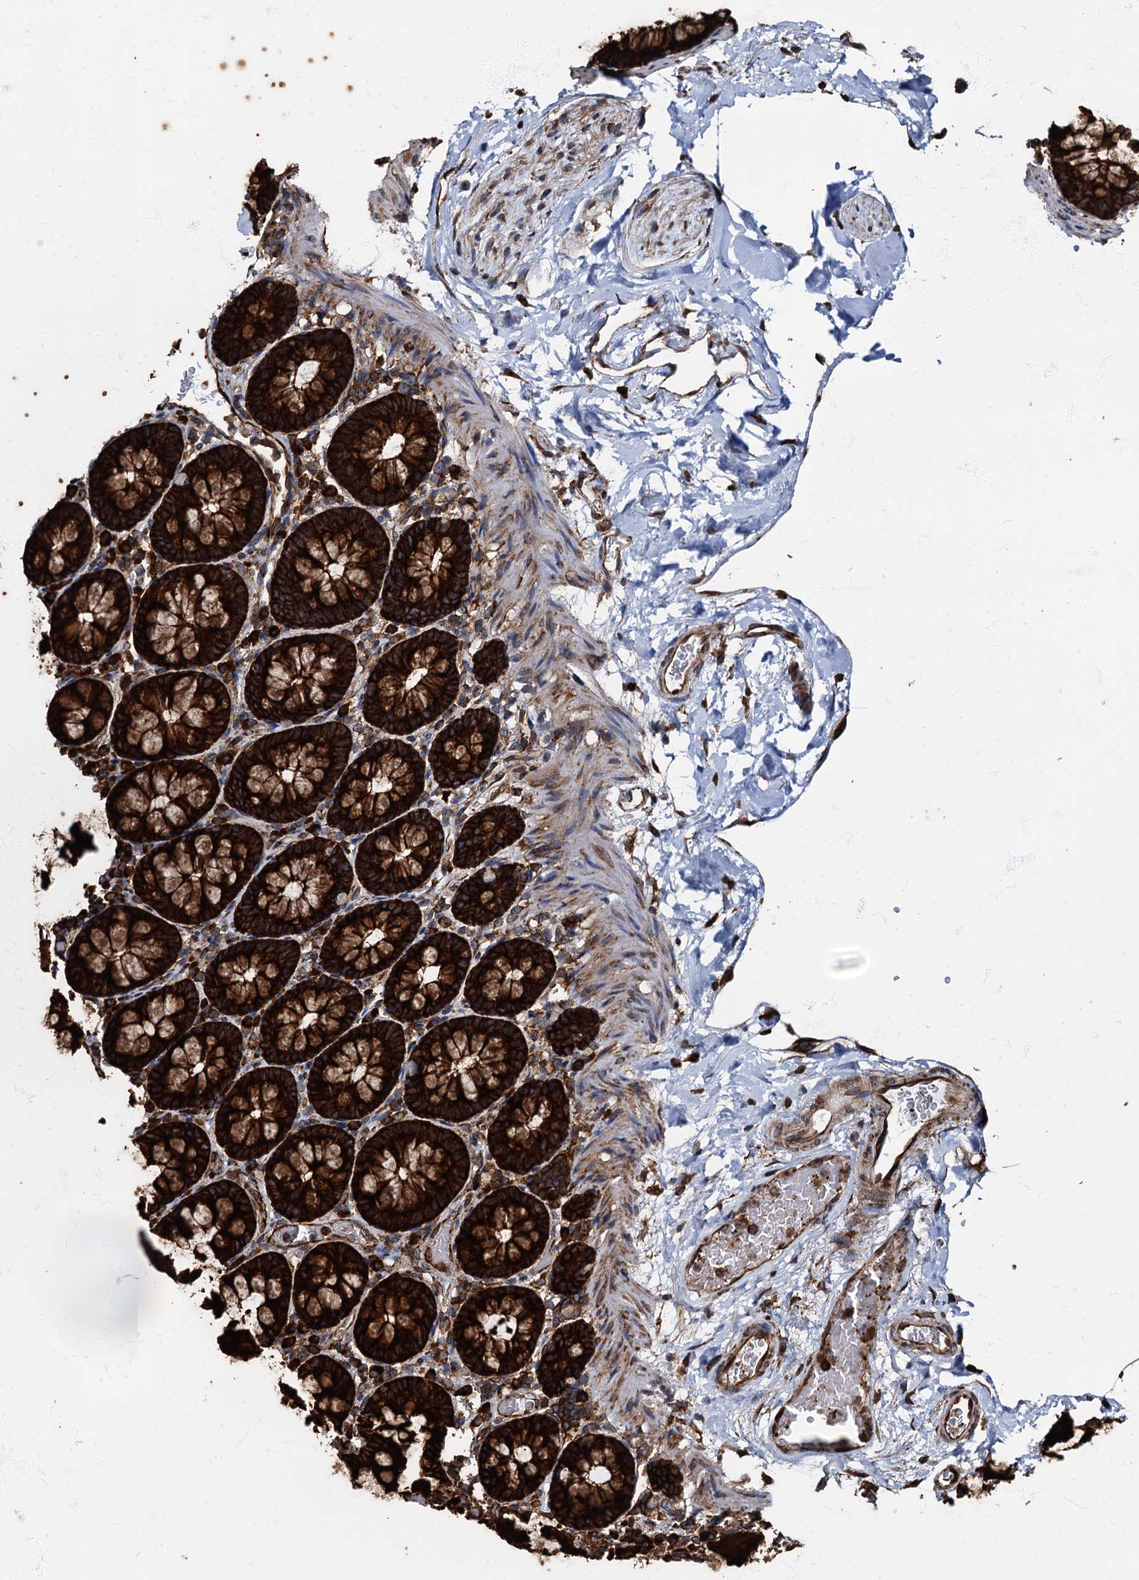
{"staining": {"intensity": "moderate", "quantity": ">75%", "location": "cytoplasmic/membranous"}, "tissue": "colon", "cell_type": "Endothelial cells", "image_type": "normal", "snomed": [{"axis": "morphology", "description": "Normal tissue, NOS"}, {"axis": "topography", "description": "Colon"}], "caption": "Human colon stained for a protein (brown) exhibits moderate cytoplasmic/membranous positive staining in approximately >75% of endothelial cells.", "gene": "ATP2C1", "patient": {"sex": "male", "age": 75}}